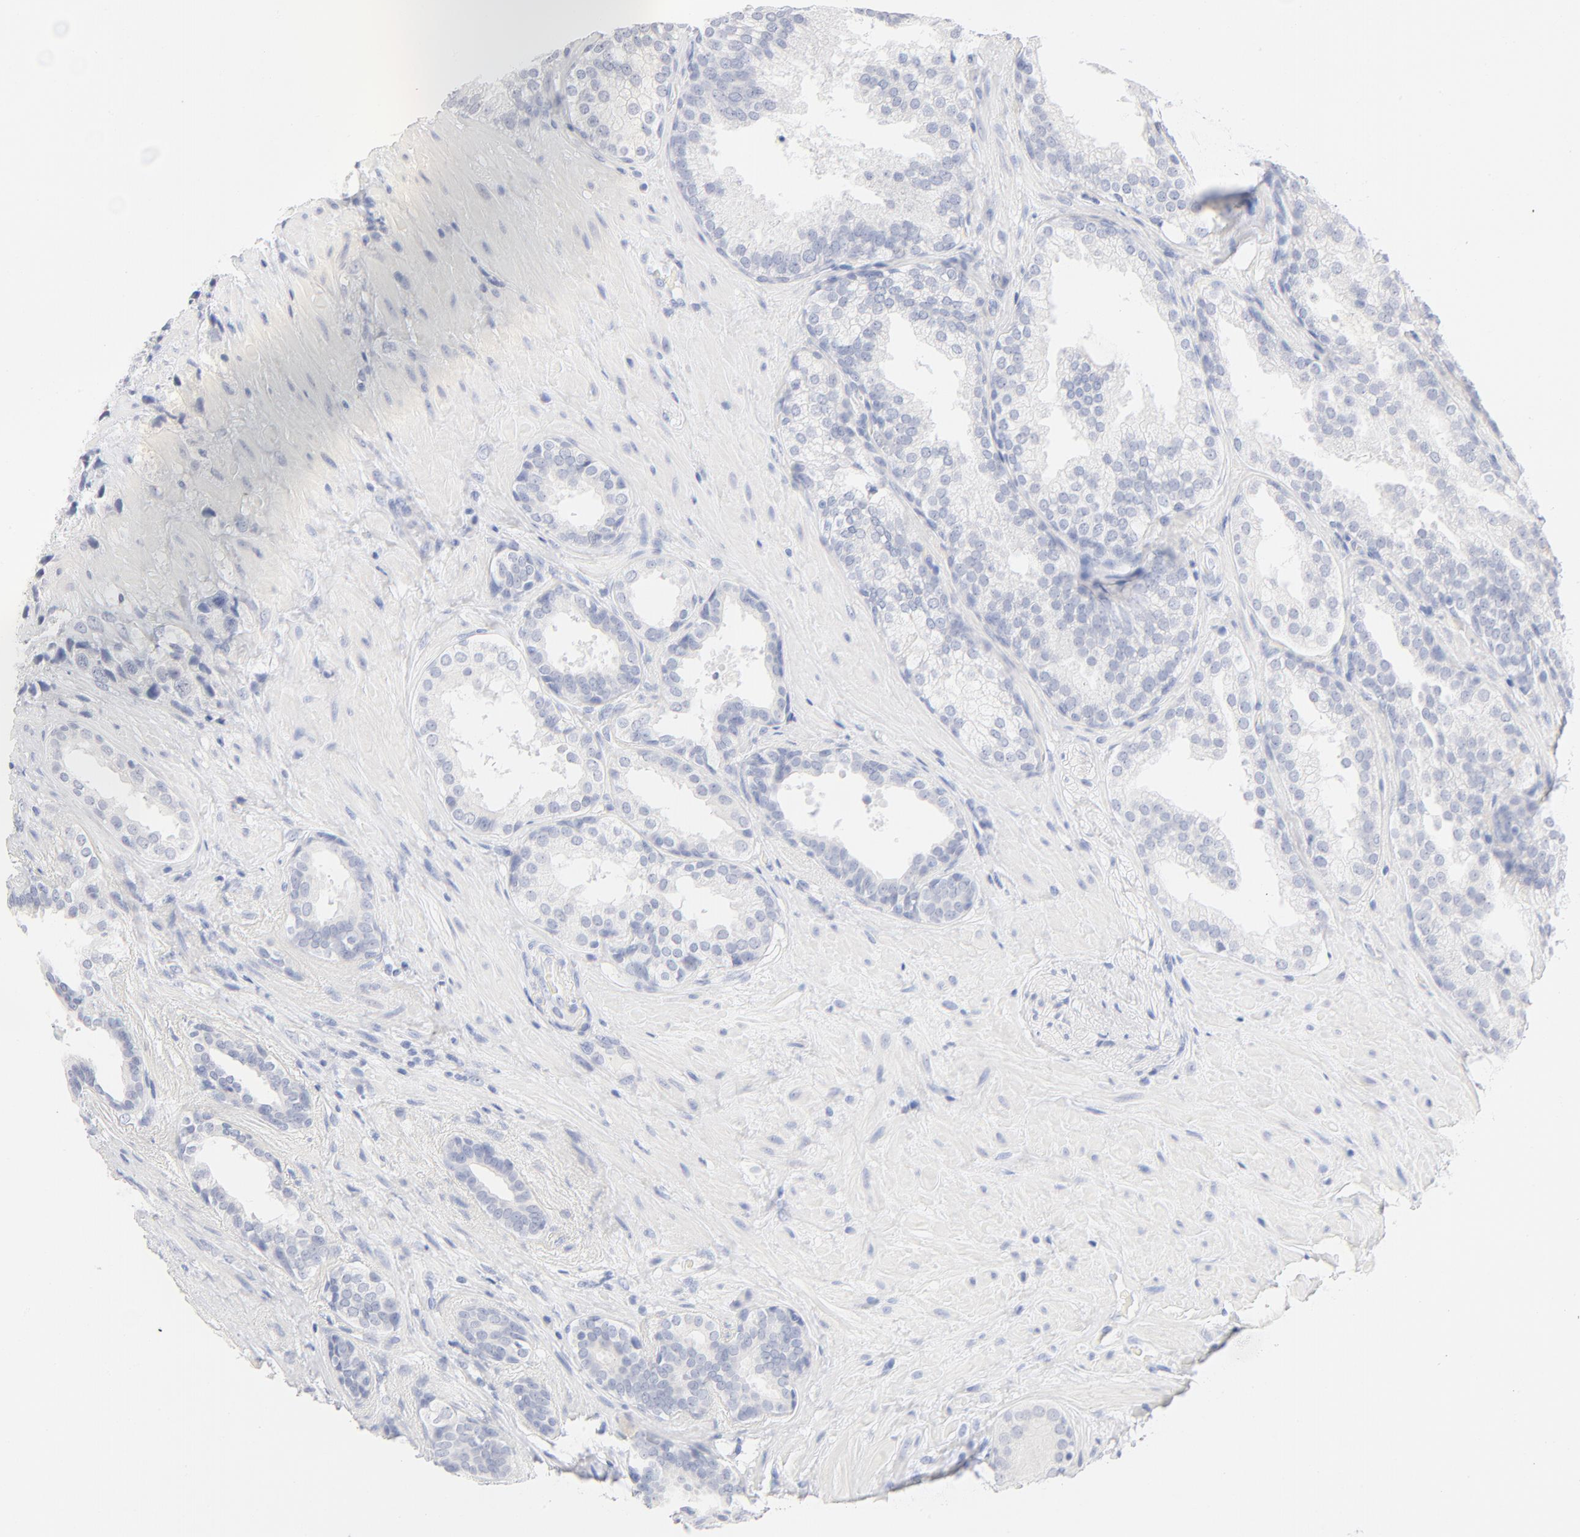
{"staining": {"intensity": "negative", "quantity": "none", "location": "none"}, "tissue": "prostate cancer", "cell_type": "Tumor cells", "image_type": "cancer", "snomed": [{"axis": "morphology", "description": "Adenocarcinoma, High grade"}, {"axis": "topography", "description": "Prostate"}], "caption": "An IHC micrograph of prostate cancer (adenocarcinoma (high-grade)) is shown. There is no staining in tumor cells of prostate cancer (adenocarcinoma (high-grade)).", "gene": "ONECUT1", "patient": {"sex": "male", "age": 70}}